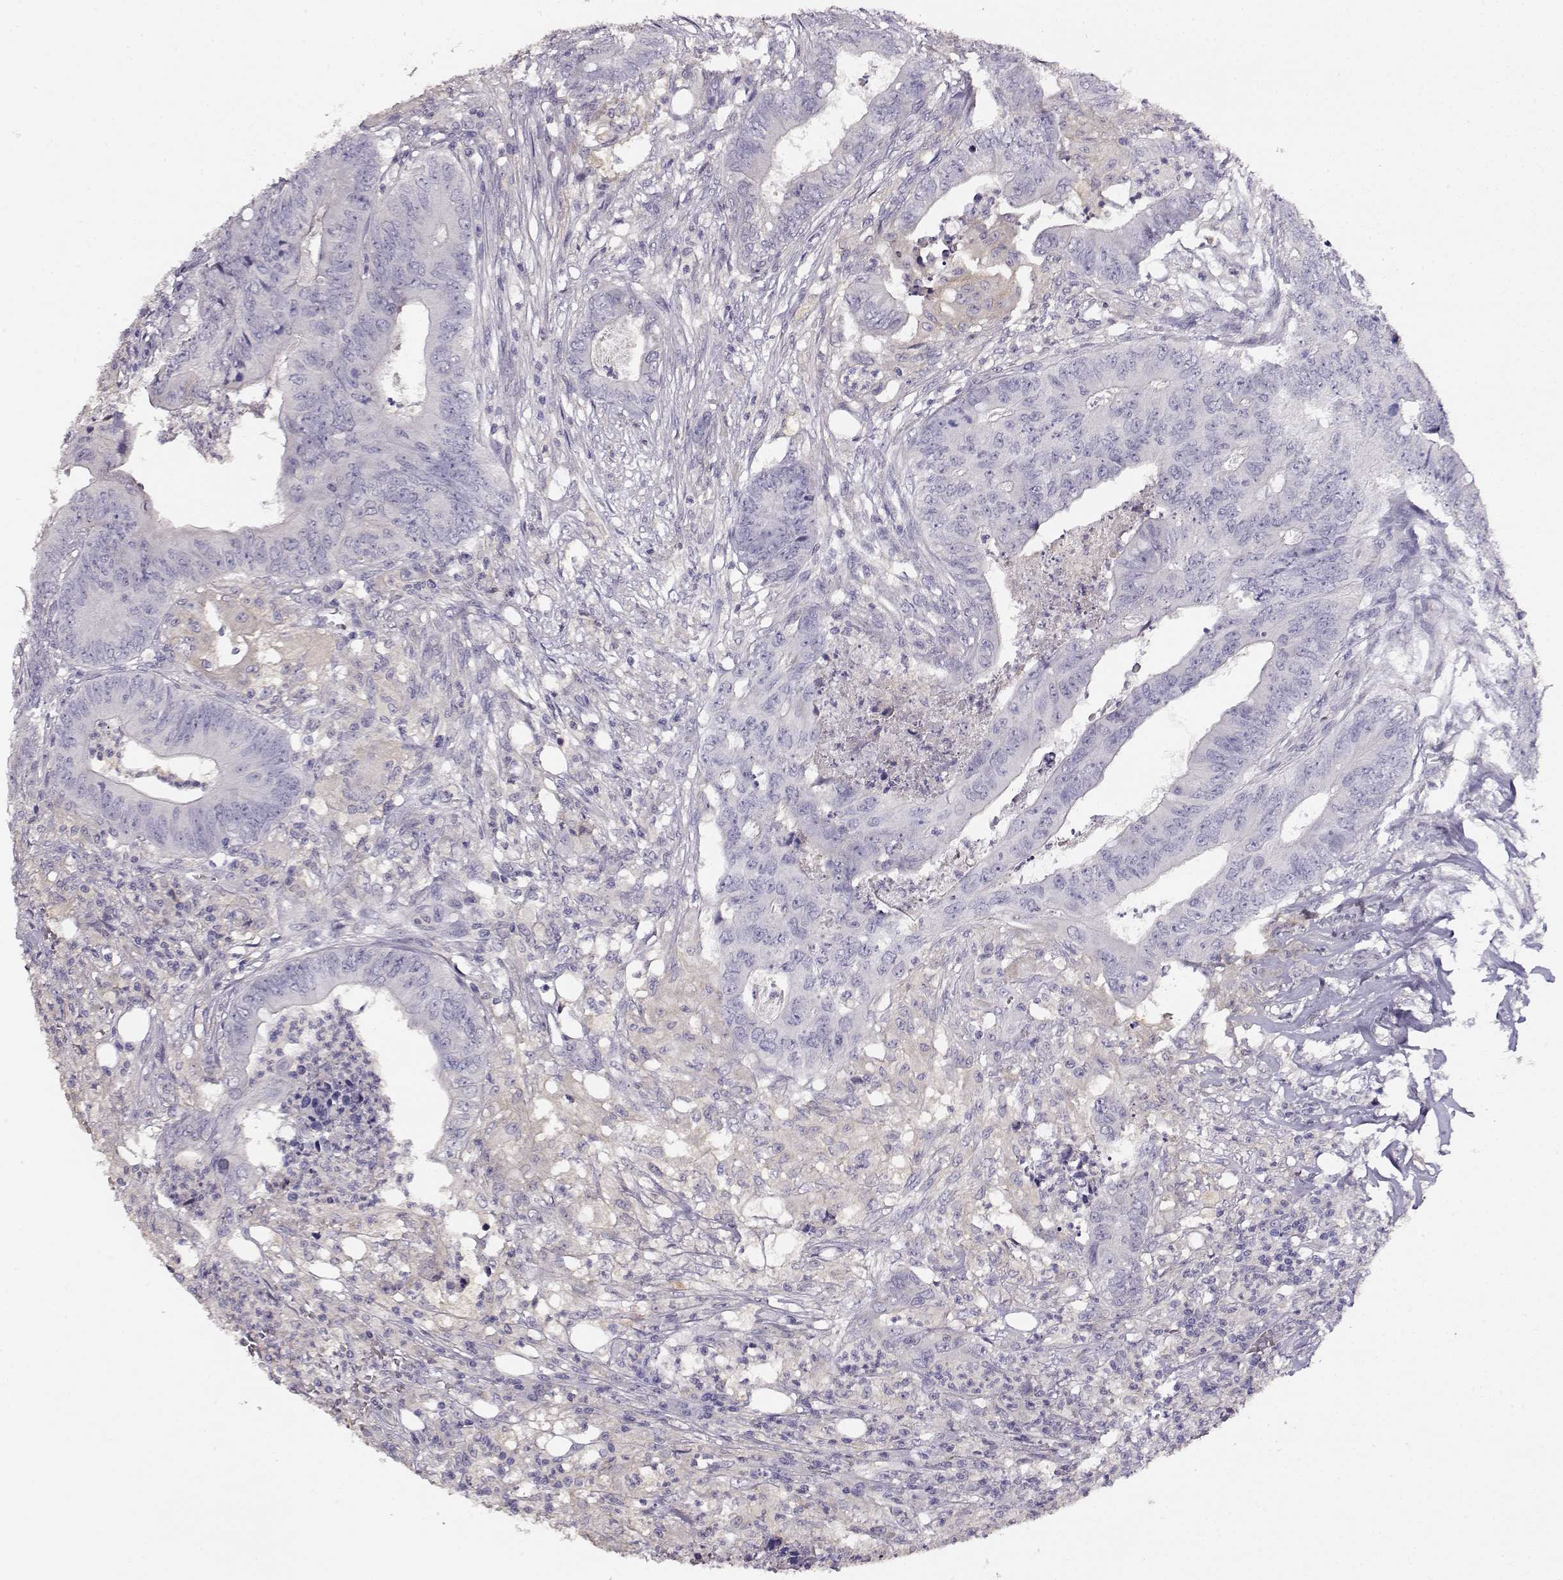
{"staining": {"intensity": "negative", "quantity": "none", "location": "none"}, "tissue": "colorectal cancer", "cell_type": "Tumor cells", "image_type": "cancer", "snomed": [{"axis": "morphology", "description": "Adenocarcinoma, NOS"}, {"axis": "topography", "description": "Colon"}], "caption": "This histopathology image is of colorectal cancer (adenocarcinoma) stained with immunohistochemistry (IHC) to label a protein in brown with the nuclei are counter-stained blue. There is no staining in tumor cells.", "gene": "NDRG4", "patient": {"sex": "male", "age": 84}}